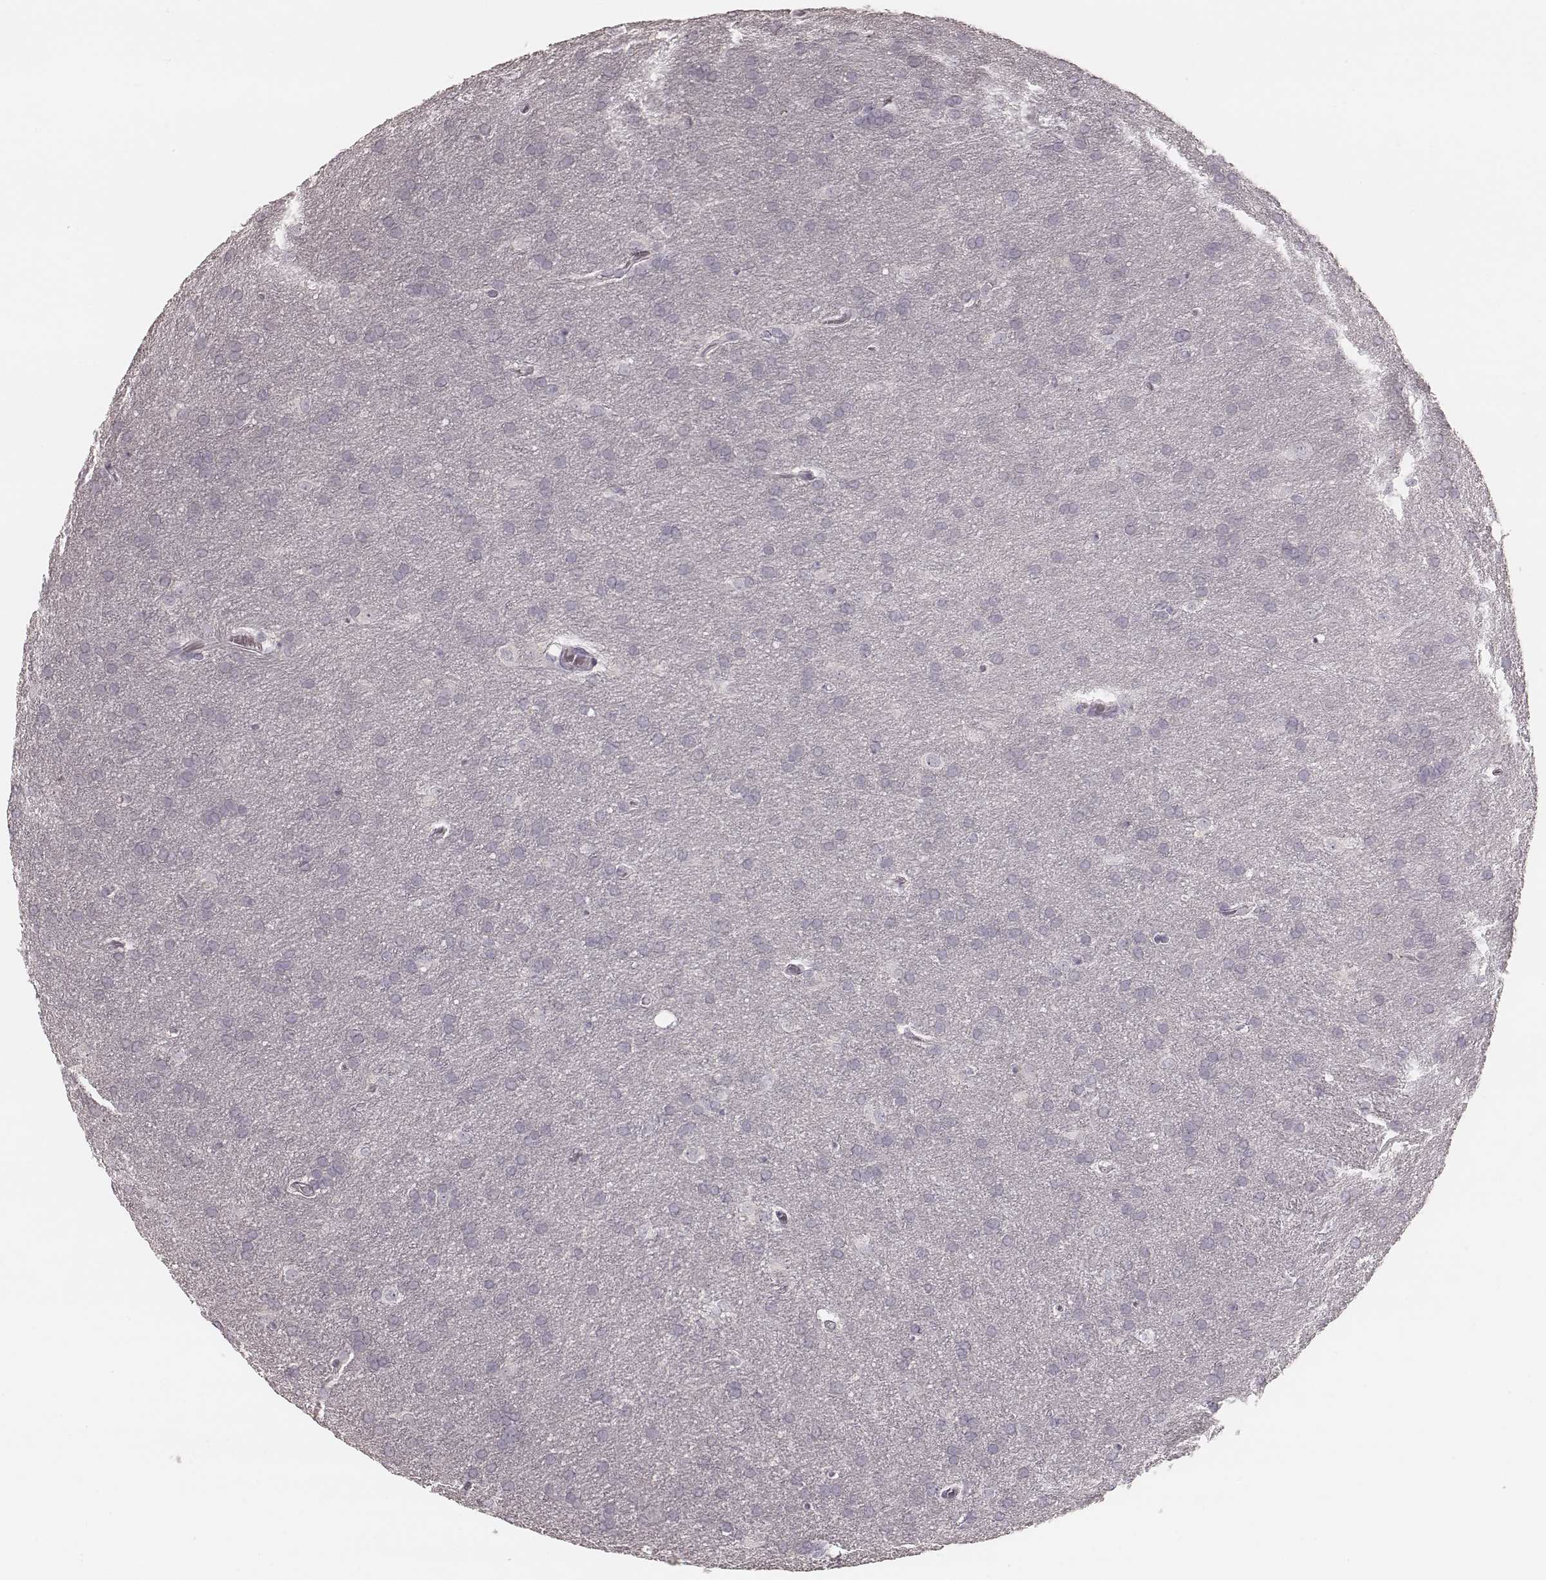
{"staining": {"intensity": "negative", "quantity": "none", "location": "none"}, "tissue": "glioma", "cell_type": "Tumor cells", "image_type": "cancer", "snomed": [{"axis": "morphology", "description": "Glioma, malignant, Low grade"}, {"axis": "topography", "description": "Brain"}], "caption": "Image shows no protein positivity in tumor cells of malignant glioma (low-grade) tissue.", "gene": "SMIM24", "patient": {"sex": "female", "age": 32}}